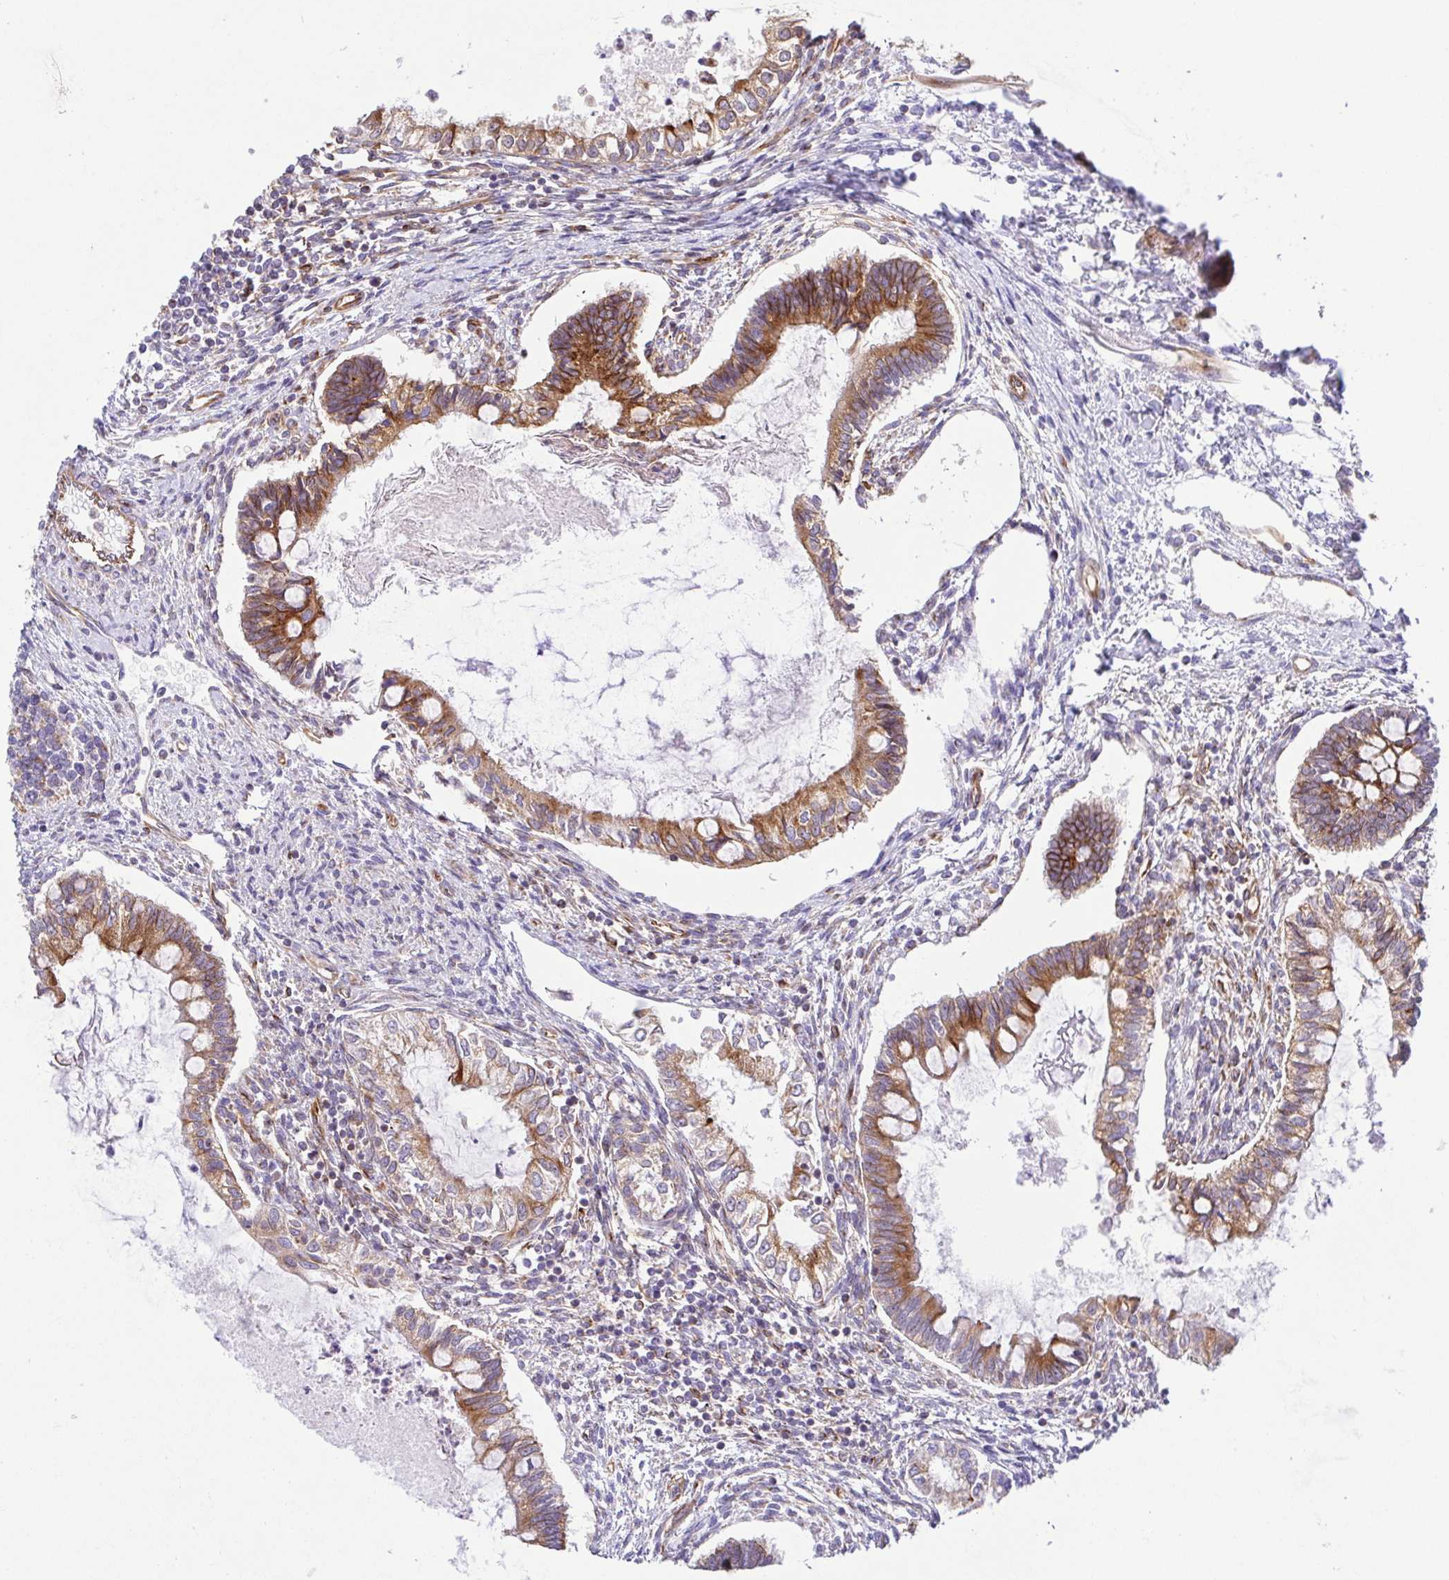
{"staining": {"intensity": "moderate", "quantity": ">75%", "location": "cytoplasmic/membranous"}, "tissue": "testis cancer", "cell_type": "Tumor cells", "image_type": "cancer", "snomed": [{"axis": "morphology", "description": "Carcinoma, Embryonal, NOS"}, {"axis": "topography", "description": "Testis"}], "caption": "IHC of human testis cancer demonstrates medium levels of moderate cytoplasmic/membranous expression in approximately >75% of tumor cells.", "gene": "KIF5B", "patient": {"sex": "male", "age": 37}}